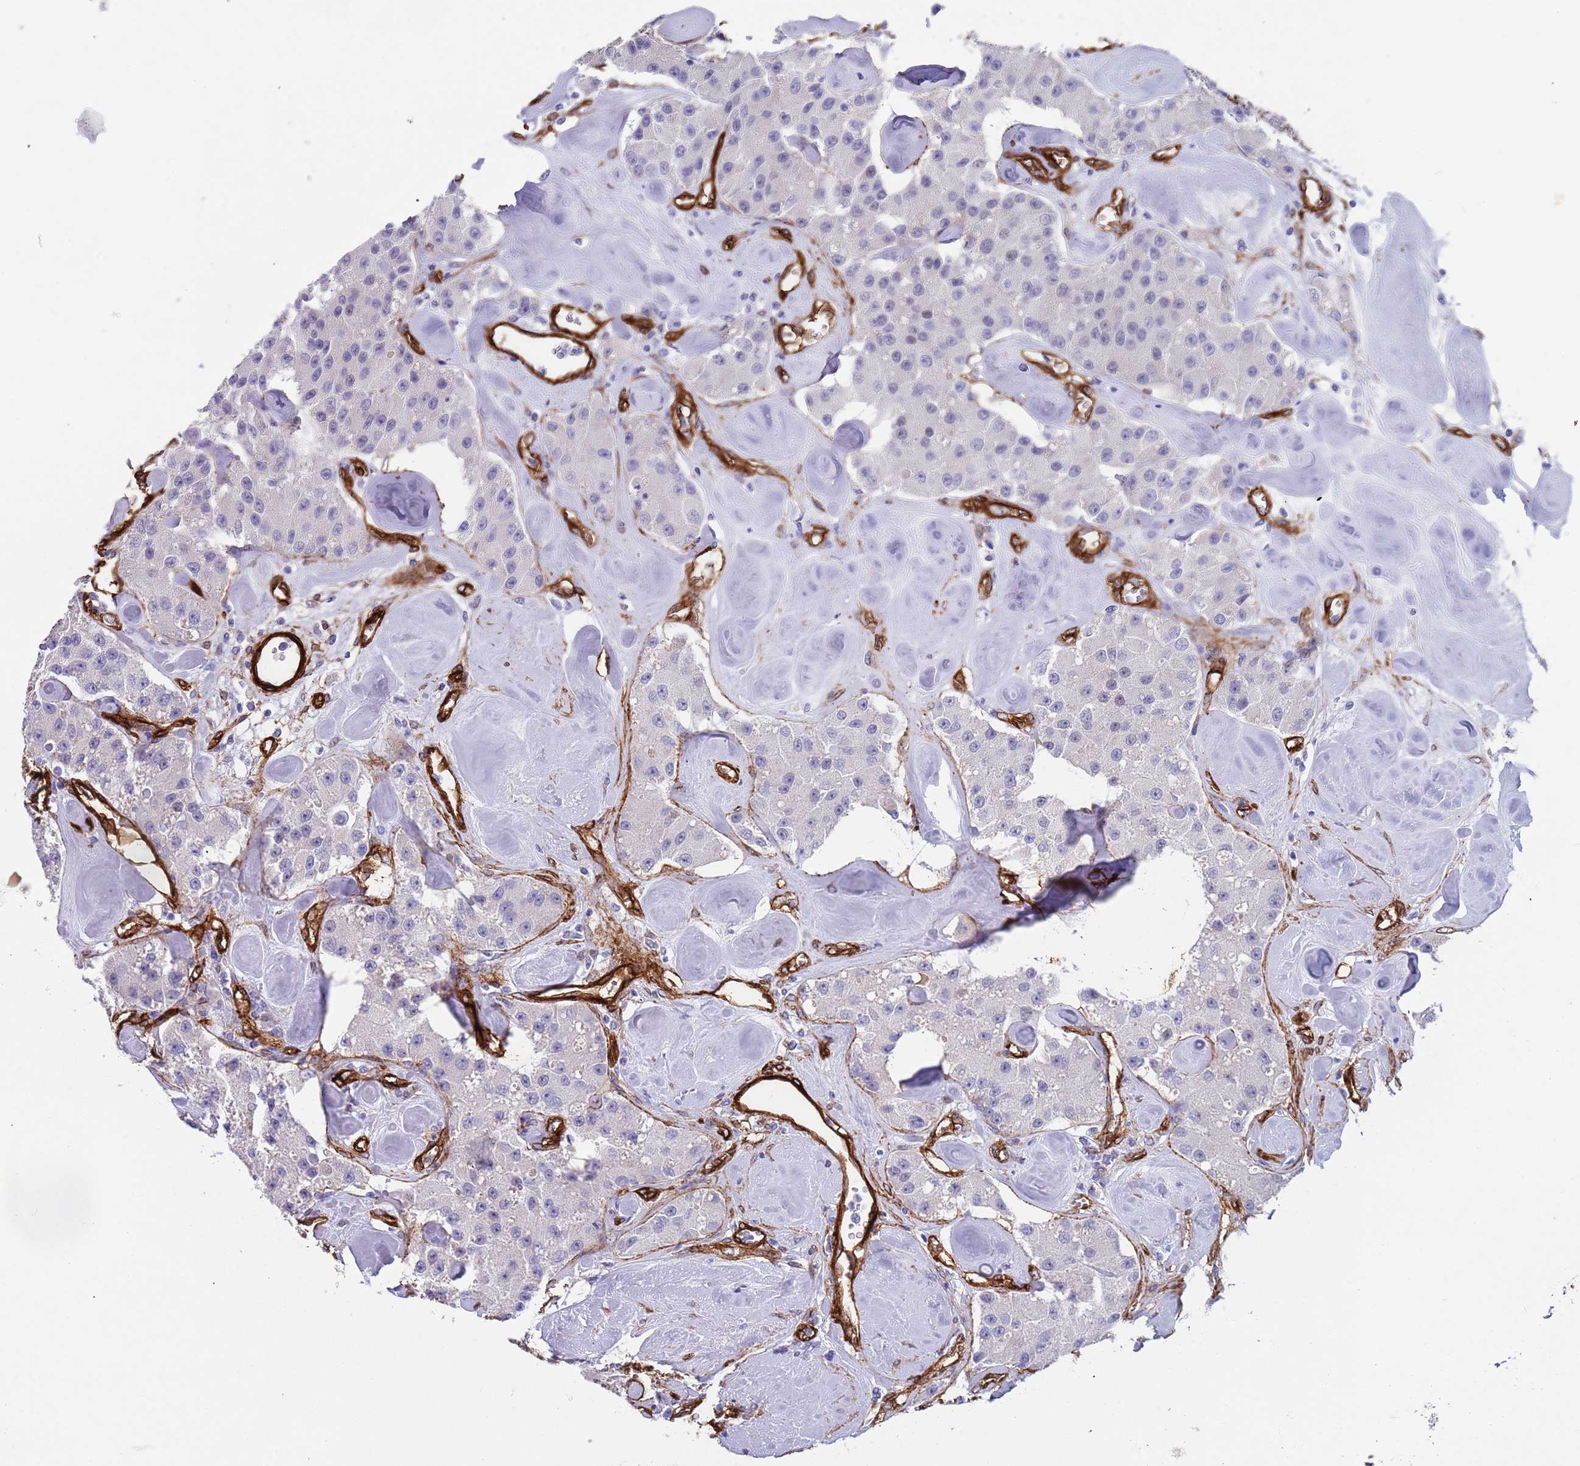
{"staining": {"intensity": "negative", "quantity": "none", "location": "none"}, "tissue": "carcinoid", "cell_type": "Tumor cells", "image_type": "cancer", "snomed": [{"axis": "morphology", "description": "Carcinoid, malignant, NOS"}, {"axis": "topography", "description": "Pancreas"}], "caption": "Immunohistochemistry of carcinoid (malignant) reveals no staining in tumor cells. The staining was performed using DAB to visualize the protein expression in brown, while the nuclei were stained in blue with hematoxylin (Magnification: 20x).", "gene": "CAV2", "patient": {"sex": "male", "age": 41}}